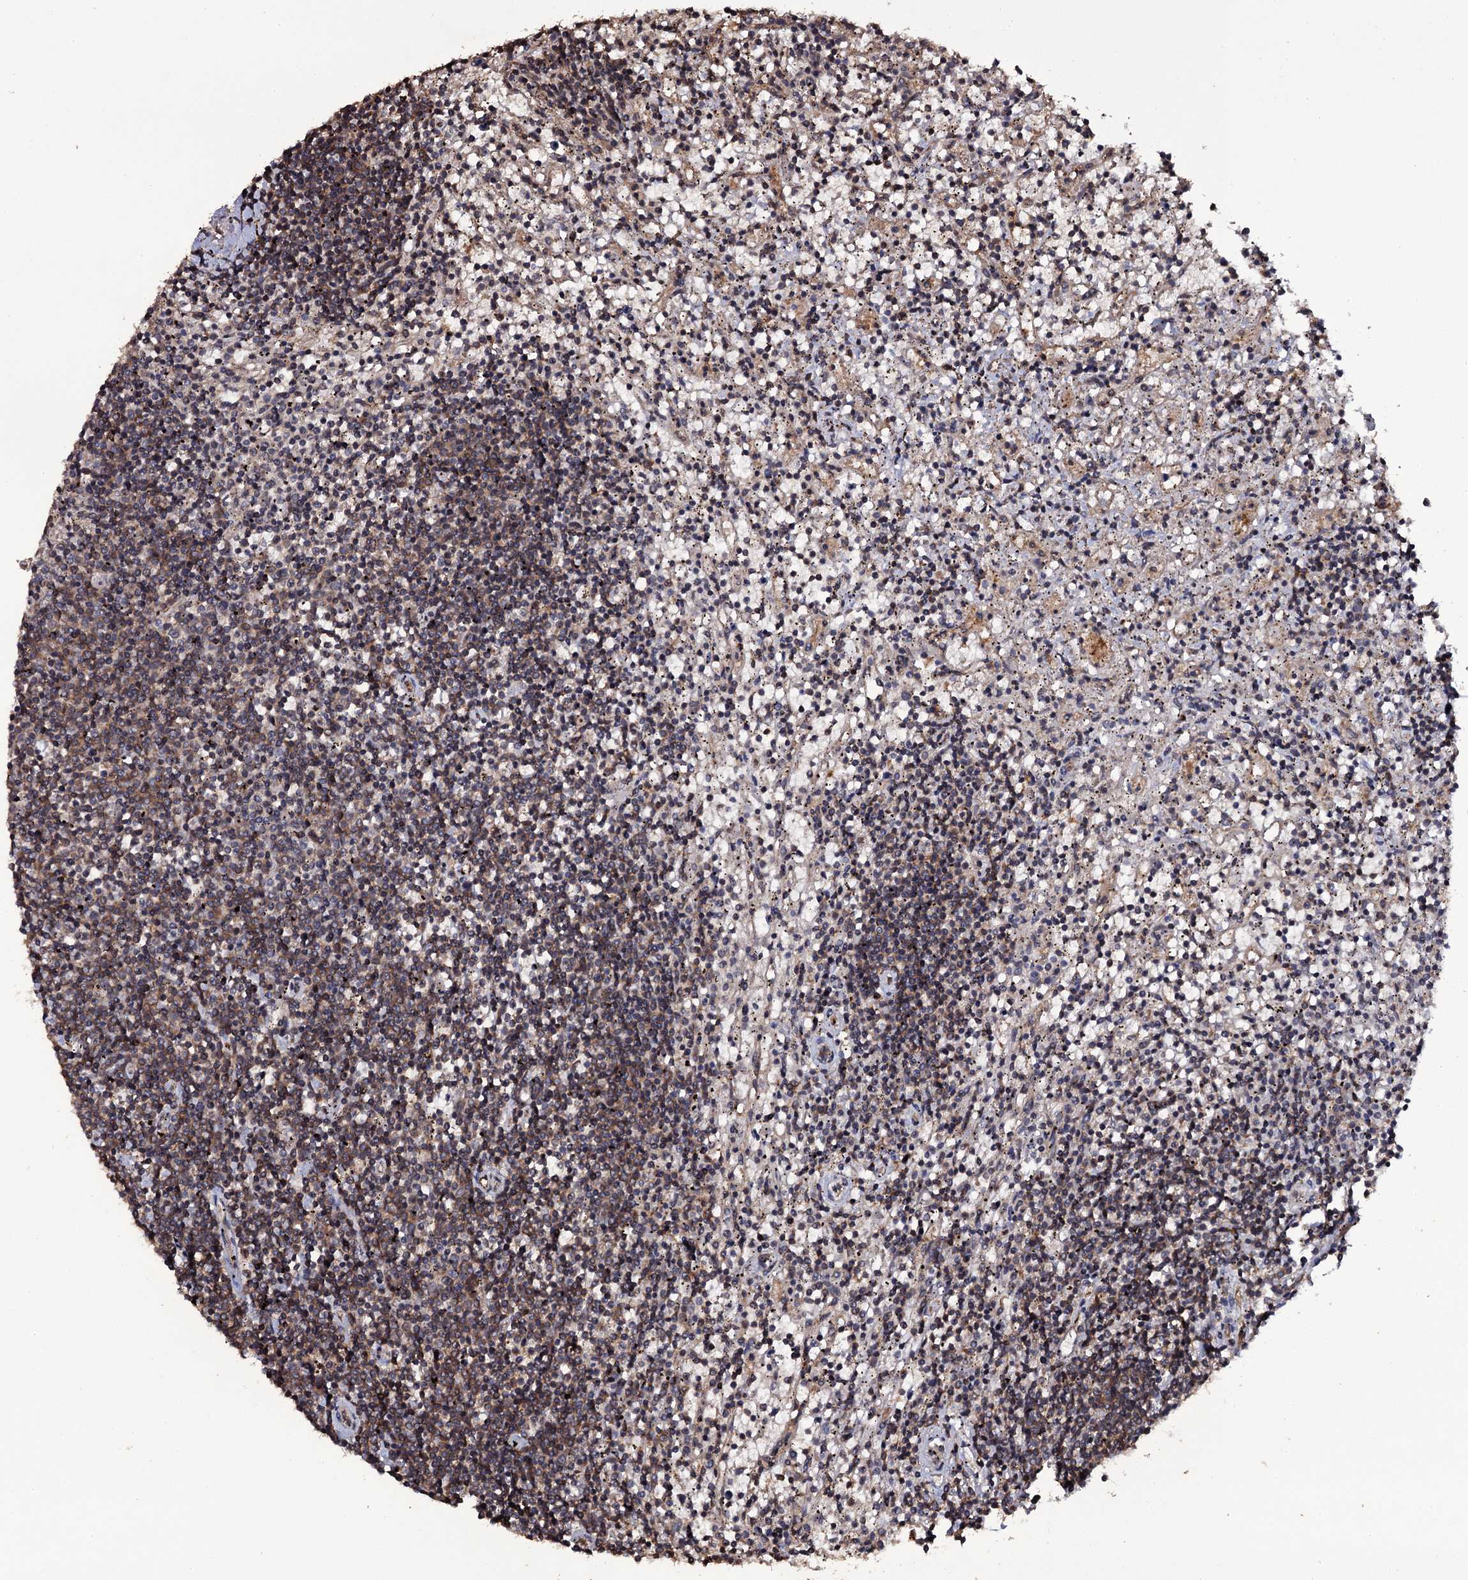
{"staining": {"intensity": "moderate", "quantity": ">75%", "location": "cytoplasmic/membranous"}, "tissue": "lymphoma", "cell_type": "Tumor cells", "image_type": "cancer", "snomed": [{"axis": "morphology", "description": "Malignant lymphoma, non-Hodgkin's type, Low grade"}, {"axis": "topography", "description": "Spleen"}], "caption": "Protein expression analysis of malignant lymphoma, non-Hodgkin's type (low-grade) shows moderate cytoplasmic/membranous expression in approximately >75% of tumor cells.", "gene": "TTC23", "patient": {"sex": "male", "age": 76}}